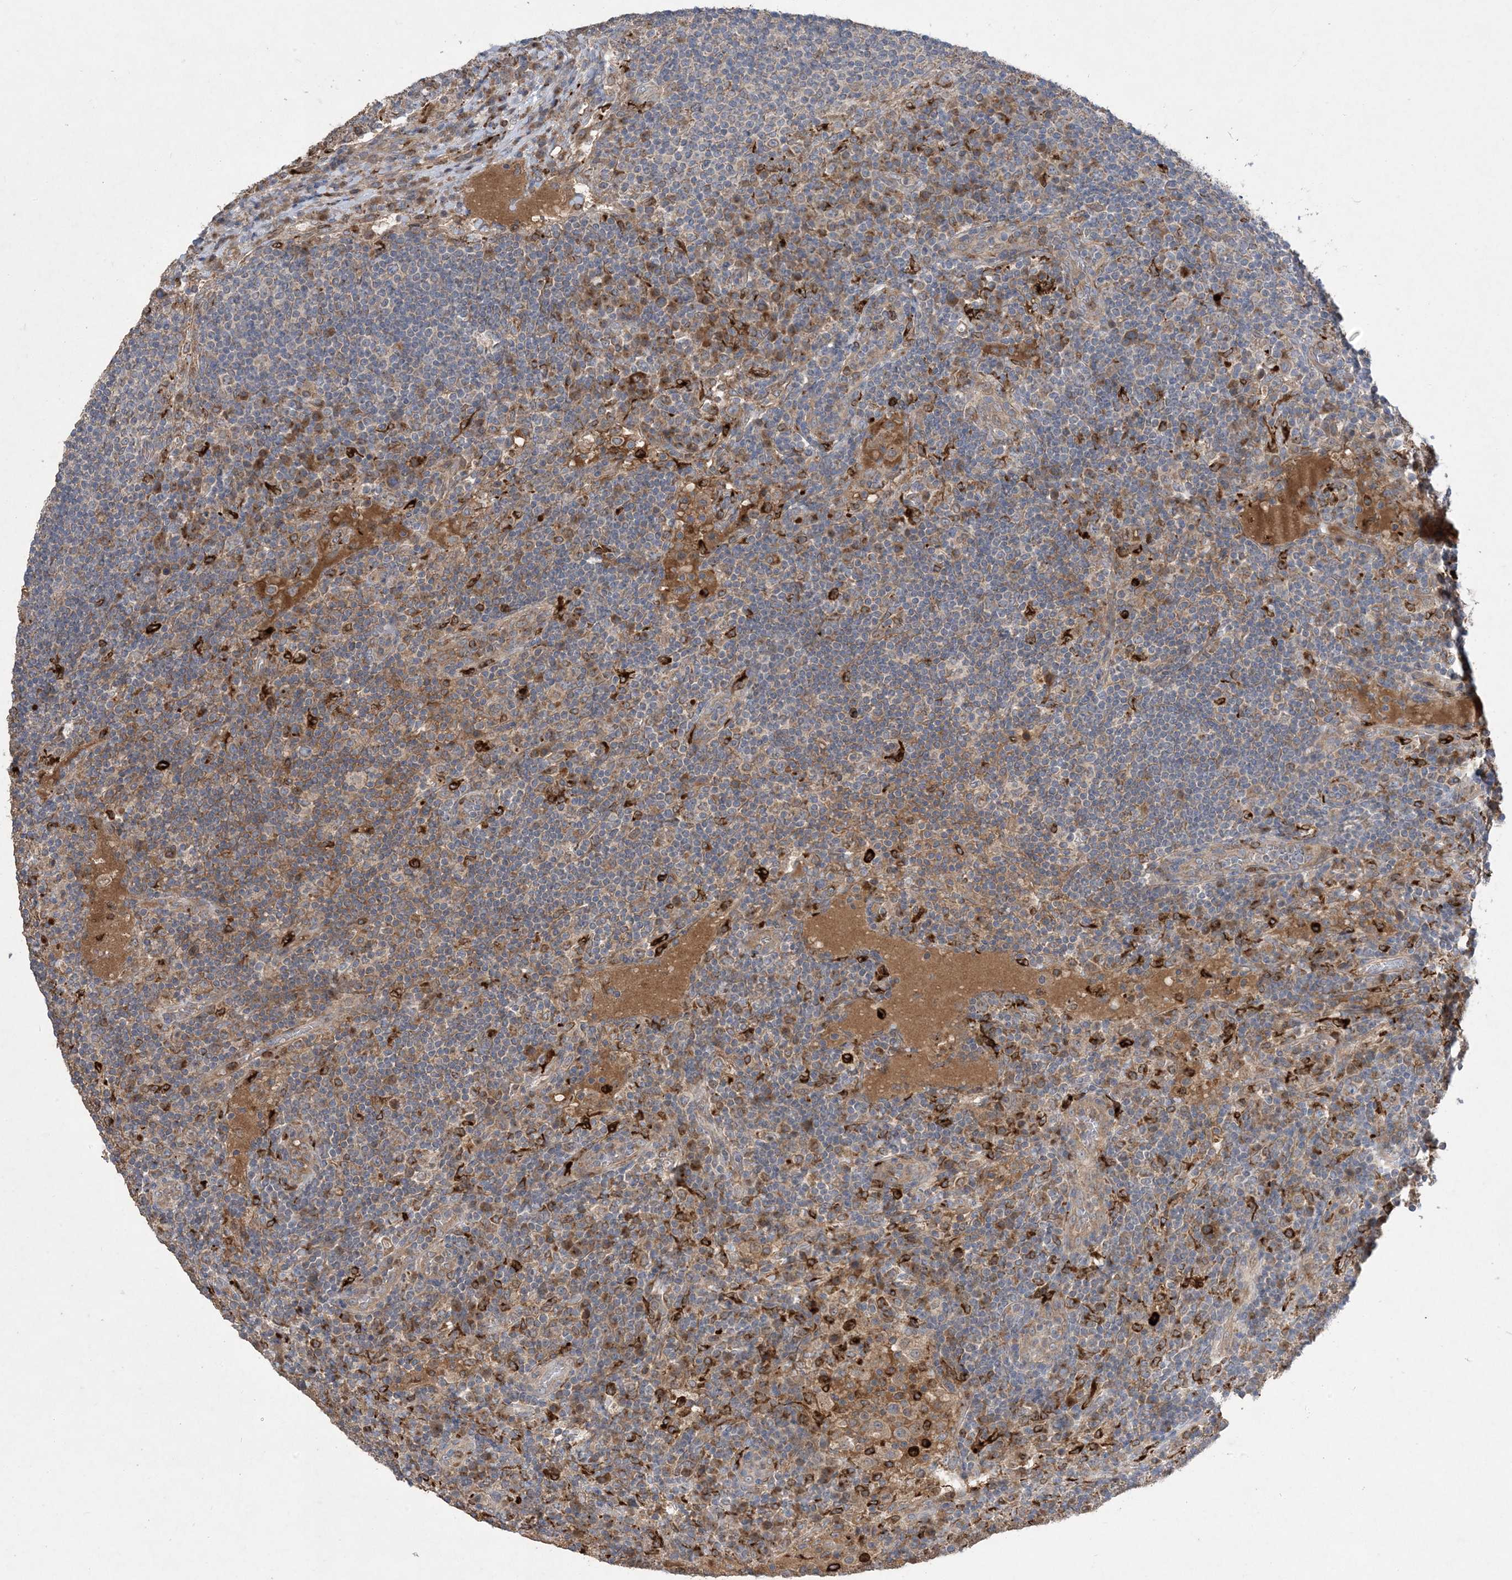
{"staining": {"intensity": "negative", "quantity": "none", "location": "none"}, "tissue": "lymph node", "cell_type": "Germinal center cells", "image_type": "normal", "snomed": [{"axis": "morphology", "description": "Normal tissue, NOS"}, {"axis": "topography", "description": "Lymph node"}], "caption": "Immunohistochemical staining of benign lymph node reveals no significant staining in germinal center cells.", "gene": "MASP2", "patient": {"sex": "female", "age": 53}}